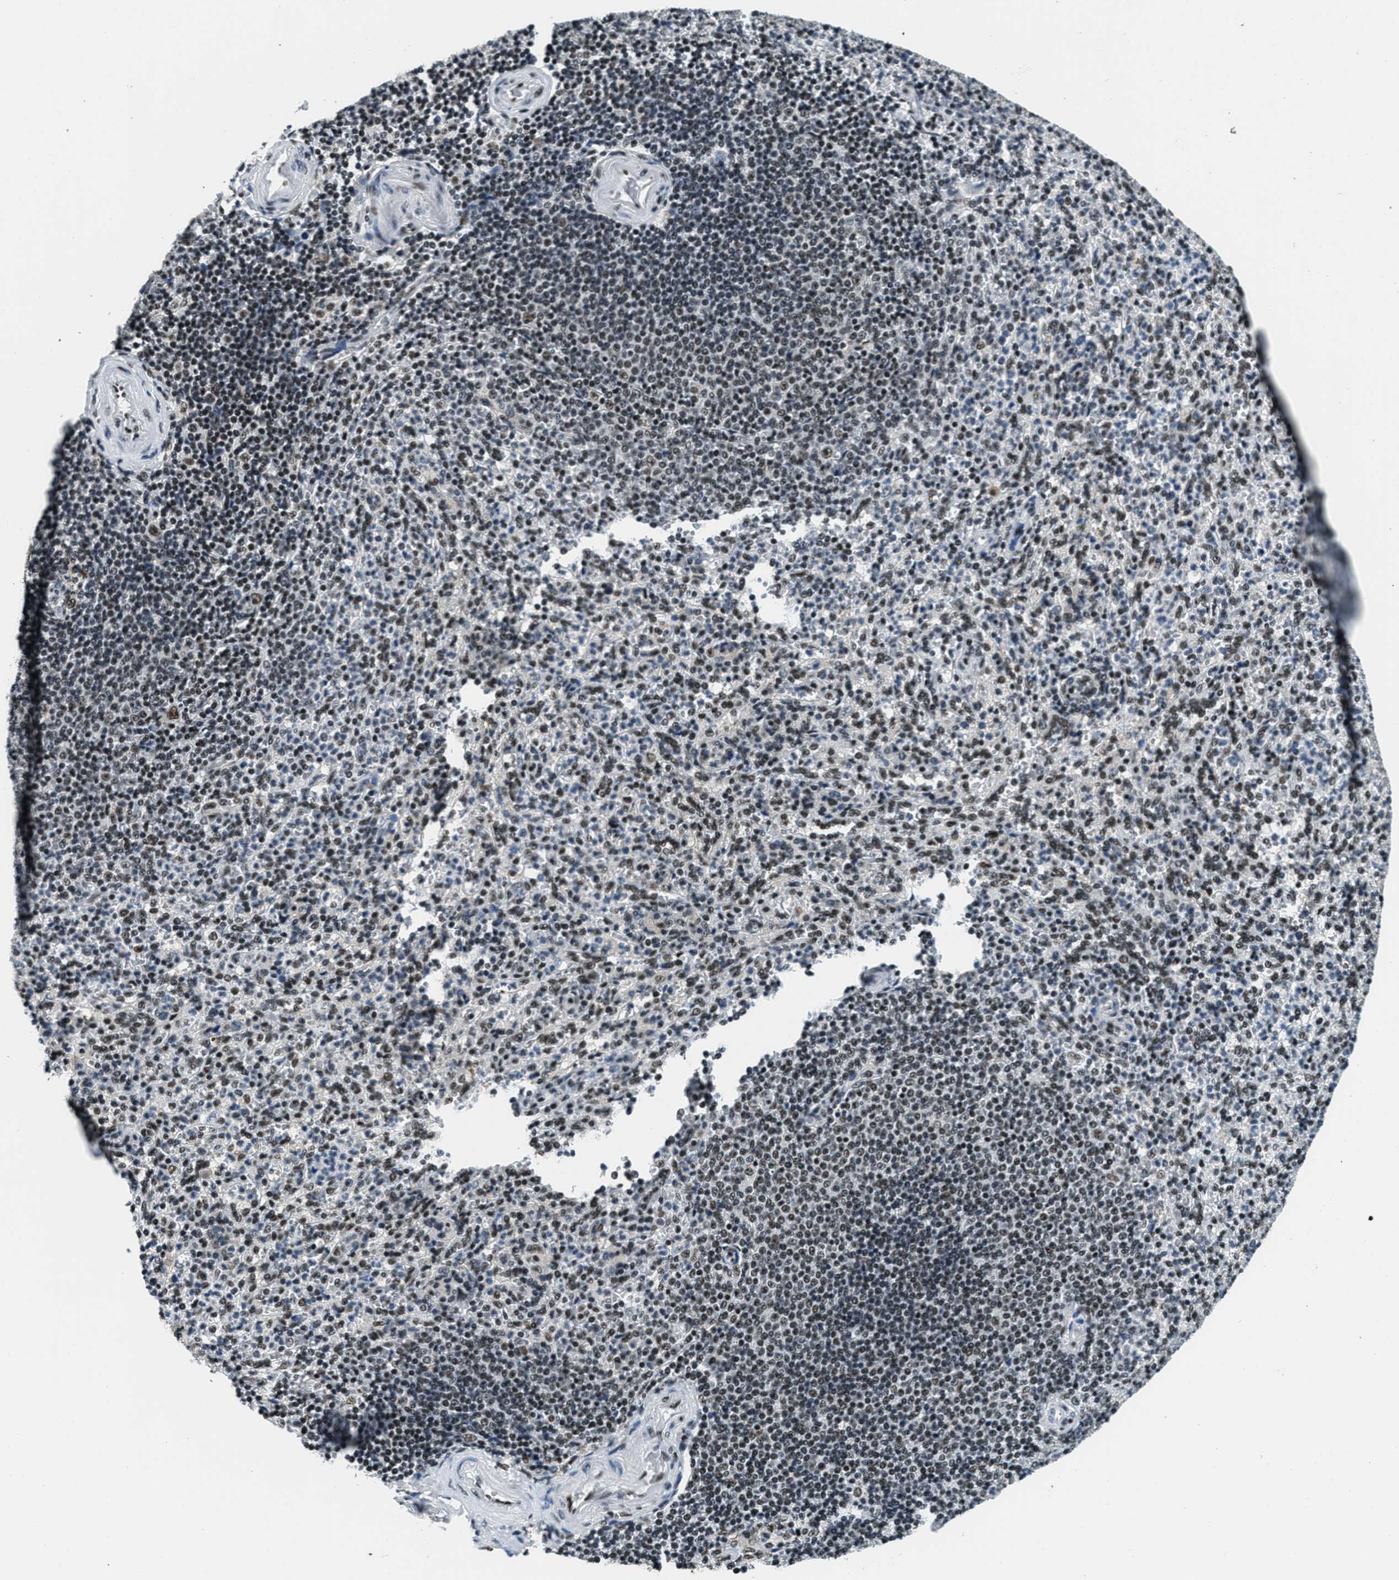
{"staining": {"intensity": "strong", "quantity": "25%-75%", "location": "nuclear"}, "tissue": "spleen", "cell_type": "Cells in red pulp", "image_type": "normal", "snomed": [{"axis": "morphology", "description": "Normal tissue, NOS"}, {"axis": "topography", "description": "Spleen"}], "caption": "DAB (3,3'-diaminobenzidine) immunohistochemical staining of unremarkable human spleen reveals strong nuclear protein positivity in approximately 25%-75% of cells in red pulp. (DAB IHC with brightfield microscopy, high magnification).", "gene": "SSB", "patient": {"sex": "male", "age": 36}}